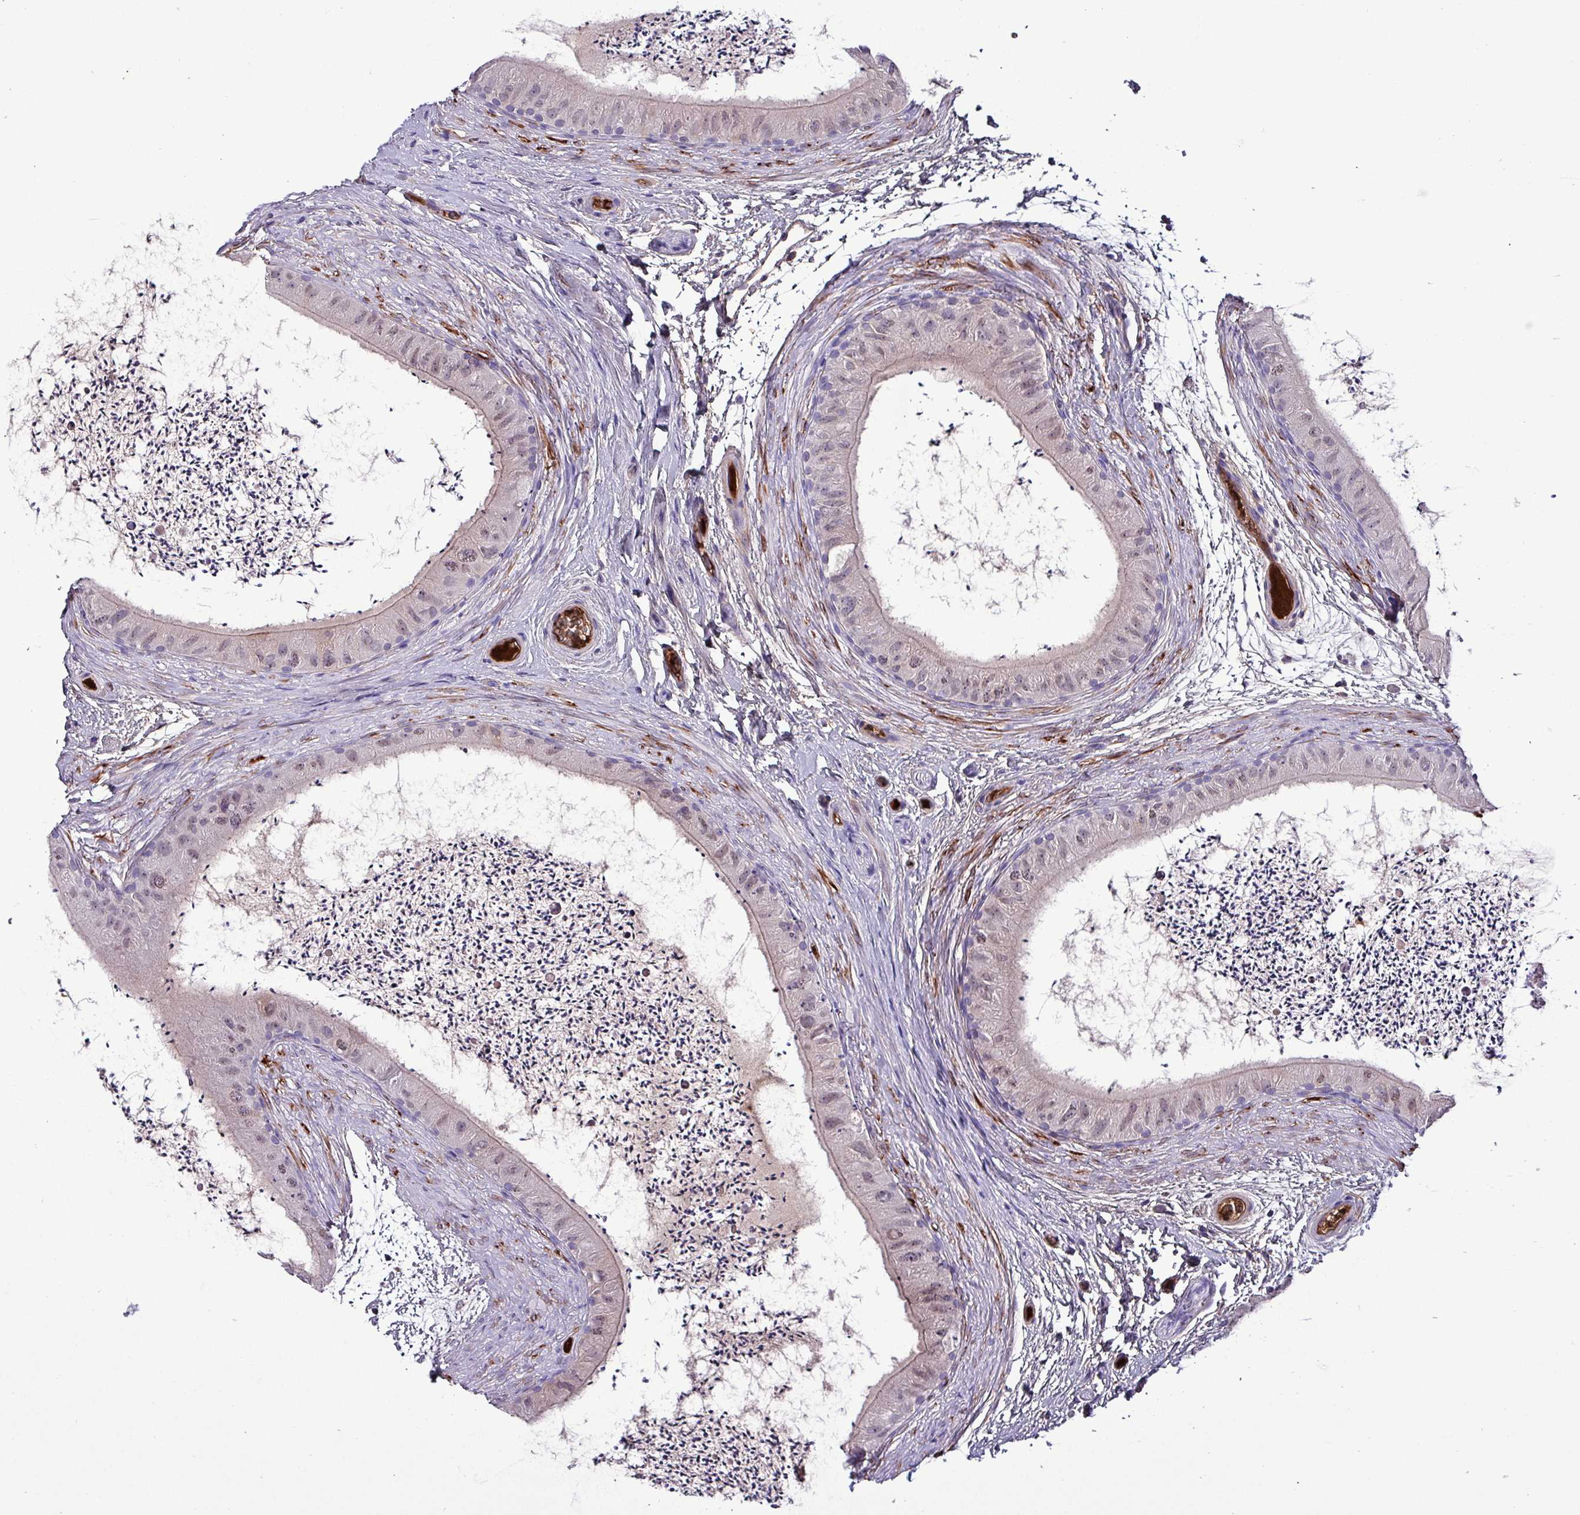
{"staining": {"intensity": "weak", "quantity": "25%-75%", "location": "nuclear"}, "tissue": "epididymis", "cell_type": "Glandular cells", "image_type": "normal", "snomed": [{"axis": "morphology", "description": "Normal tissue, NOS"}, {"axis": "topography", "description": "Epididymis"}], "caption": "A micrograph of epididymis stained for a protein reveals weak nuclear brown staining in glandular cells. The protein of interest is stained brown, and the nuclei are stained in blue (DAB (3,3'-diaminobenzidine) IHC with brightfield microscopy, high magnification).", "gene": "HPR", "patient": {"sex": "male", "age": 50}}